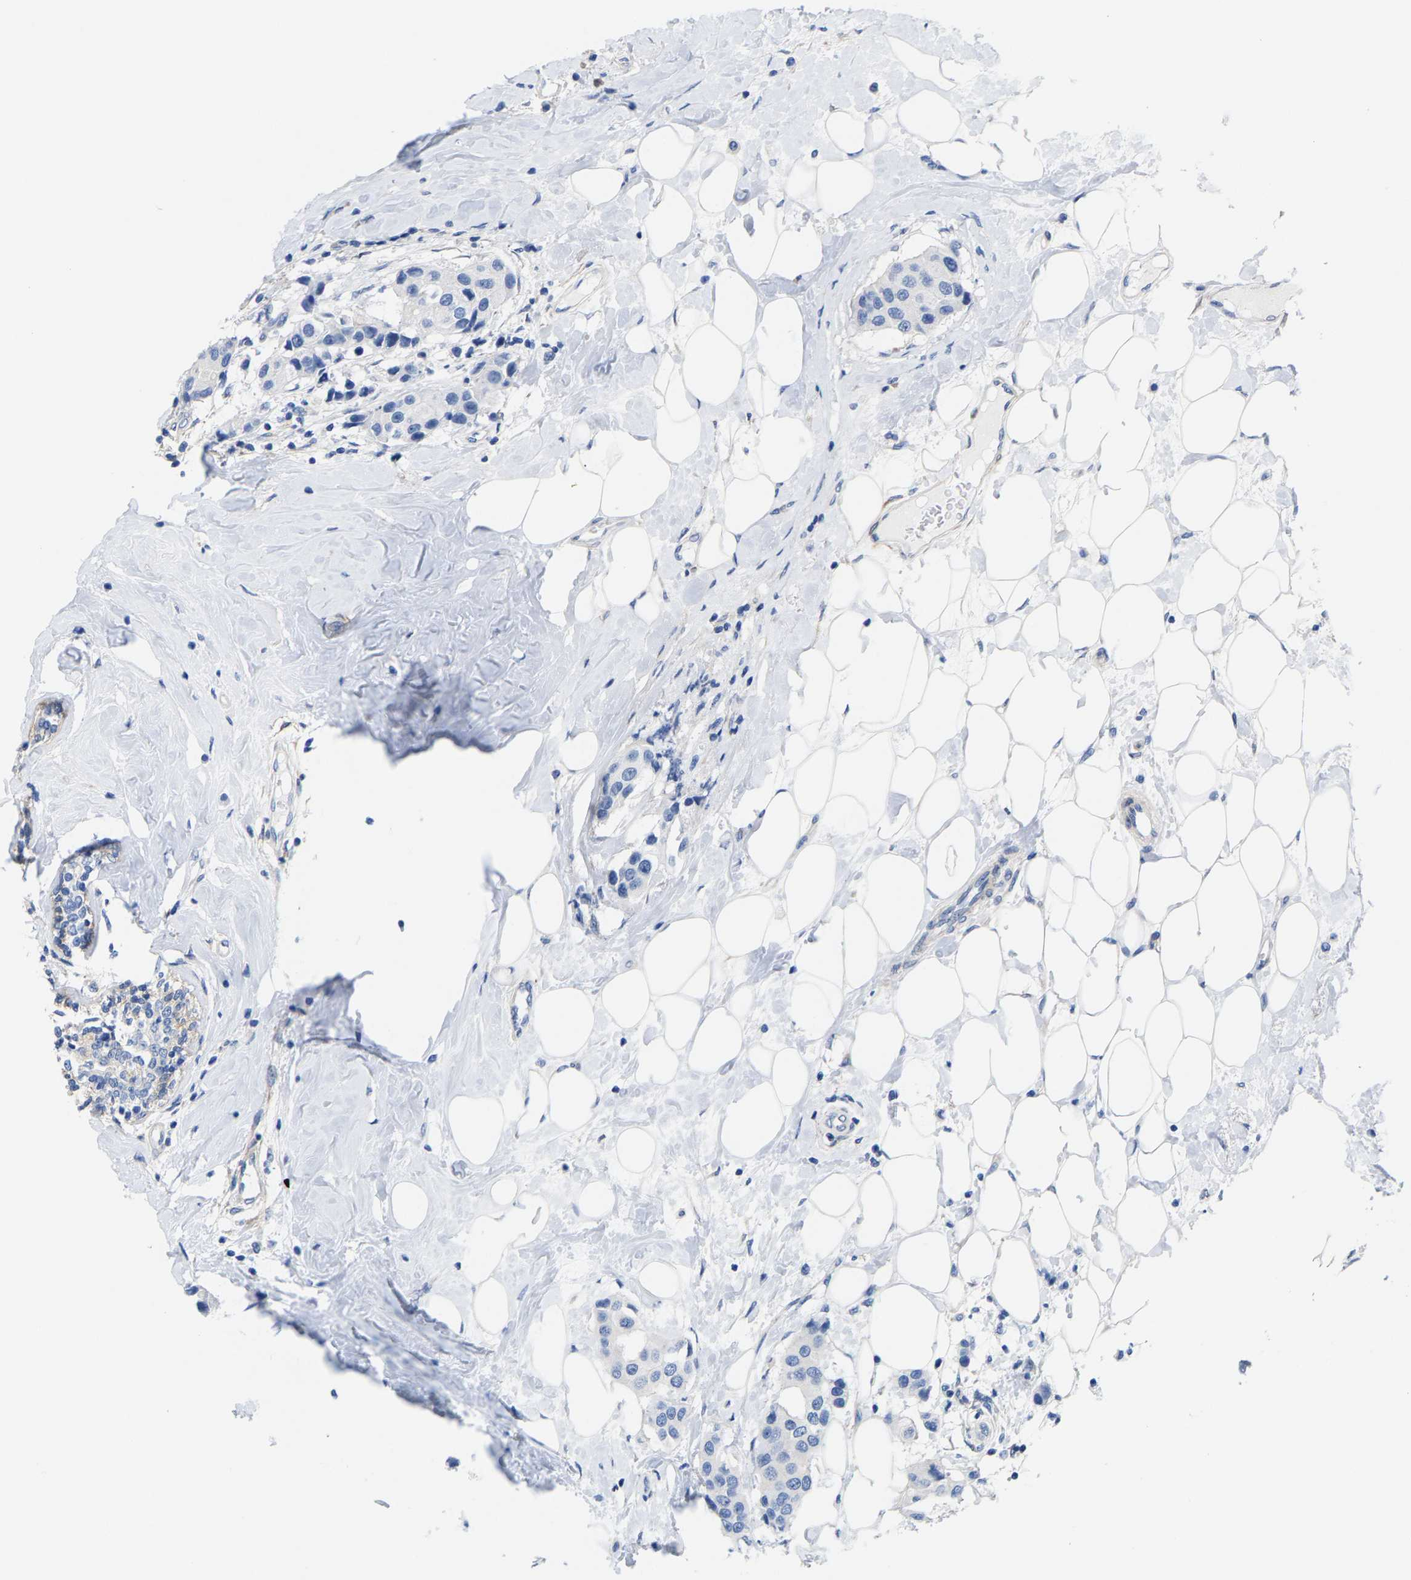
{"staining": {"intensity": "negative", "quantity": "none", "location": "none"}, "tissue": "breast cancer", "cell_type": "Tumor cells", "image_type": "cancer", "snomed": [{"axis": "morphology", "description": "Normal tissue, NOS"}, {"axis": "morphology", "description": "Duct carcinoma"}, {"axis": "topography", "description": "Breast"}], "caption": "The histopathology image demonstrates no significant staining in tumor cells of breast cancer (intraductal carcinoma). (DAB (3,3'-diaminobenzidine) immunohistochemistry (IHC), high magnification).", "gene": "DSCAM", "patient": {"sex": "female", "age": 39}}